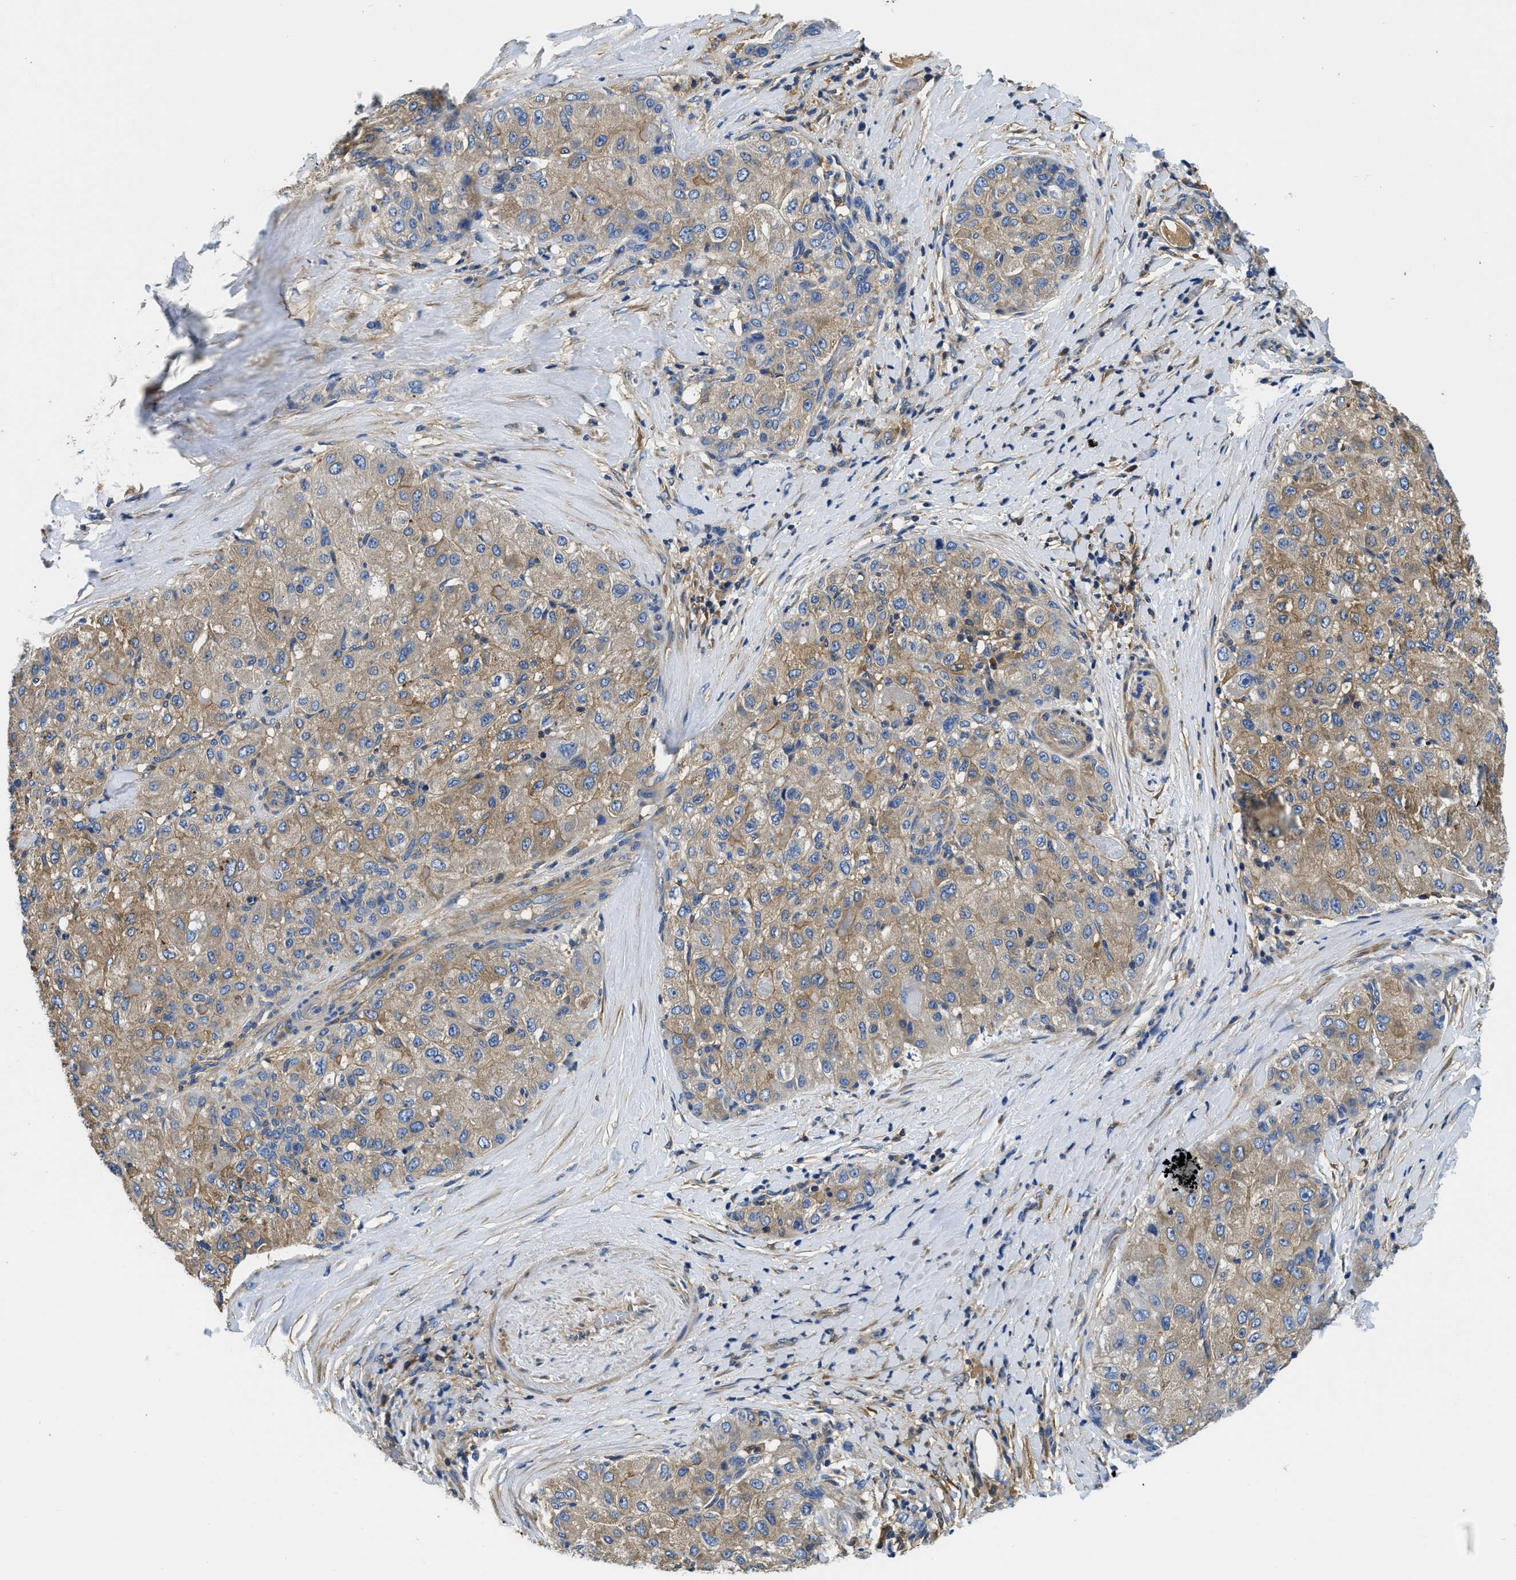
{"staining": {"intensity": "moderate", "quantity": ">75%", "location": "cytoplasmic/membranous"}, "tissue": "liver cancer", "cell_type": "Tumor cells", "image_type": "cancer", "snomed": [{"axis": "morphology", "description": "Cholangiocarcinoma"}, {"axis": "topography", "description": "Liver"}], "caption": "Protein expression analysis of human liver cancer reveals moderate cytoplasmic/membranous staining in approximately >75% of tumor cells.", "gene": "STAT2", "patient": {"sex": "male", "age": 50}}